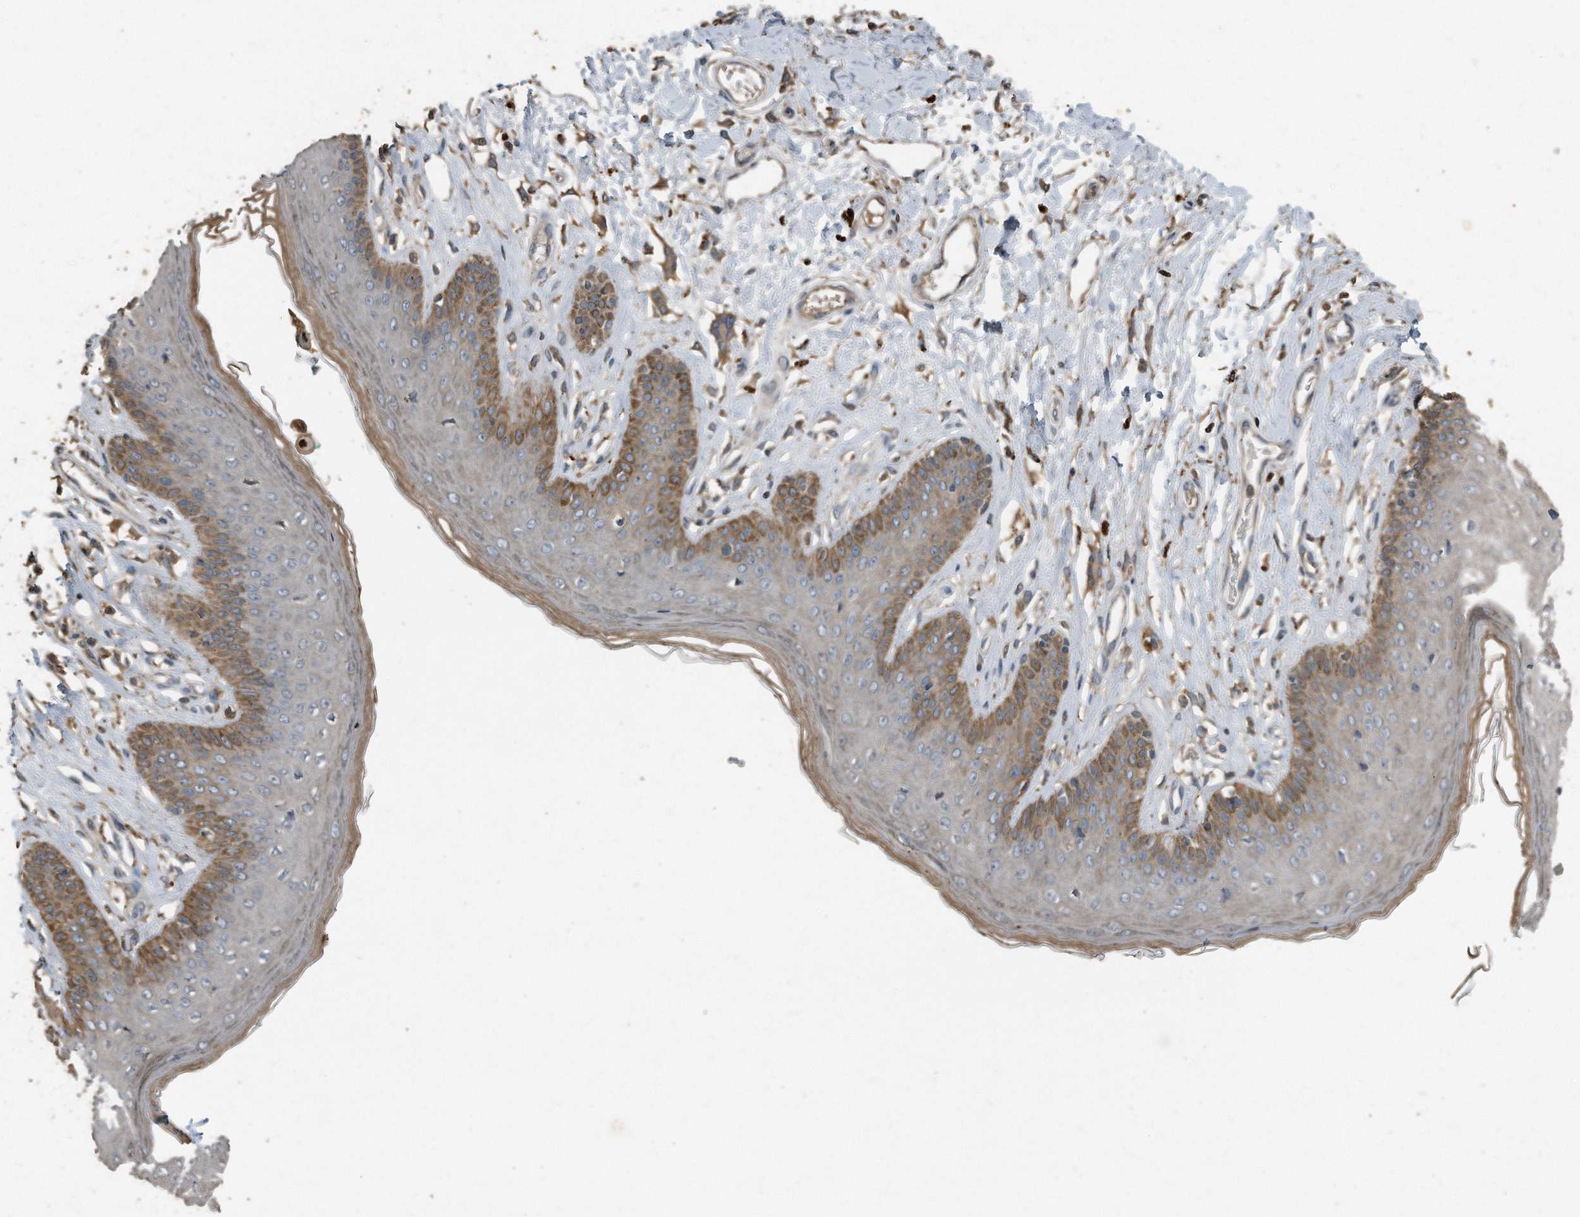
{"staining": {"intensity": "moderate", "quantity": "25%-75%", "location": "cytoplasmic/membranous"}, "tissue": "skin", "cell_type": "Epidermal cells", "image_type": "normal", "snomed": [{"axis": "morphology", "description": "Normal tissue, NOS"}, {"axis": "morphology", "description": "Squamous cell carcinoma, NOS"}, {"axis": "topography", "description": "Vulva"}], "caption": "Immunohistochemistry (IHC) image of unremarkable skin: skin stained using immunohistochemistry (IHC) shows medium levels of moderate protein expression localized specifically in the cytoplasmic/membranous of epidermal cells, appearing as a cytoplasmic/membranous brown color.", "gene": "C9", "patient": {"sex": "female", "age": 85}}